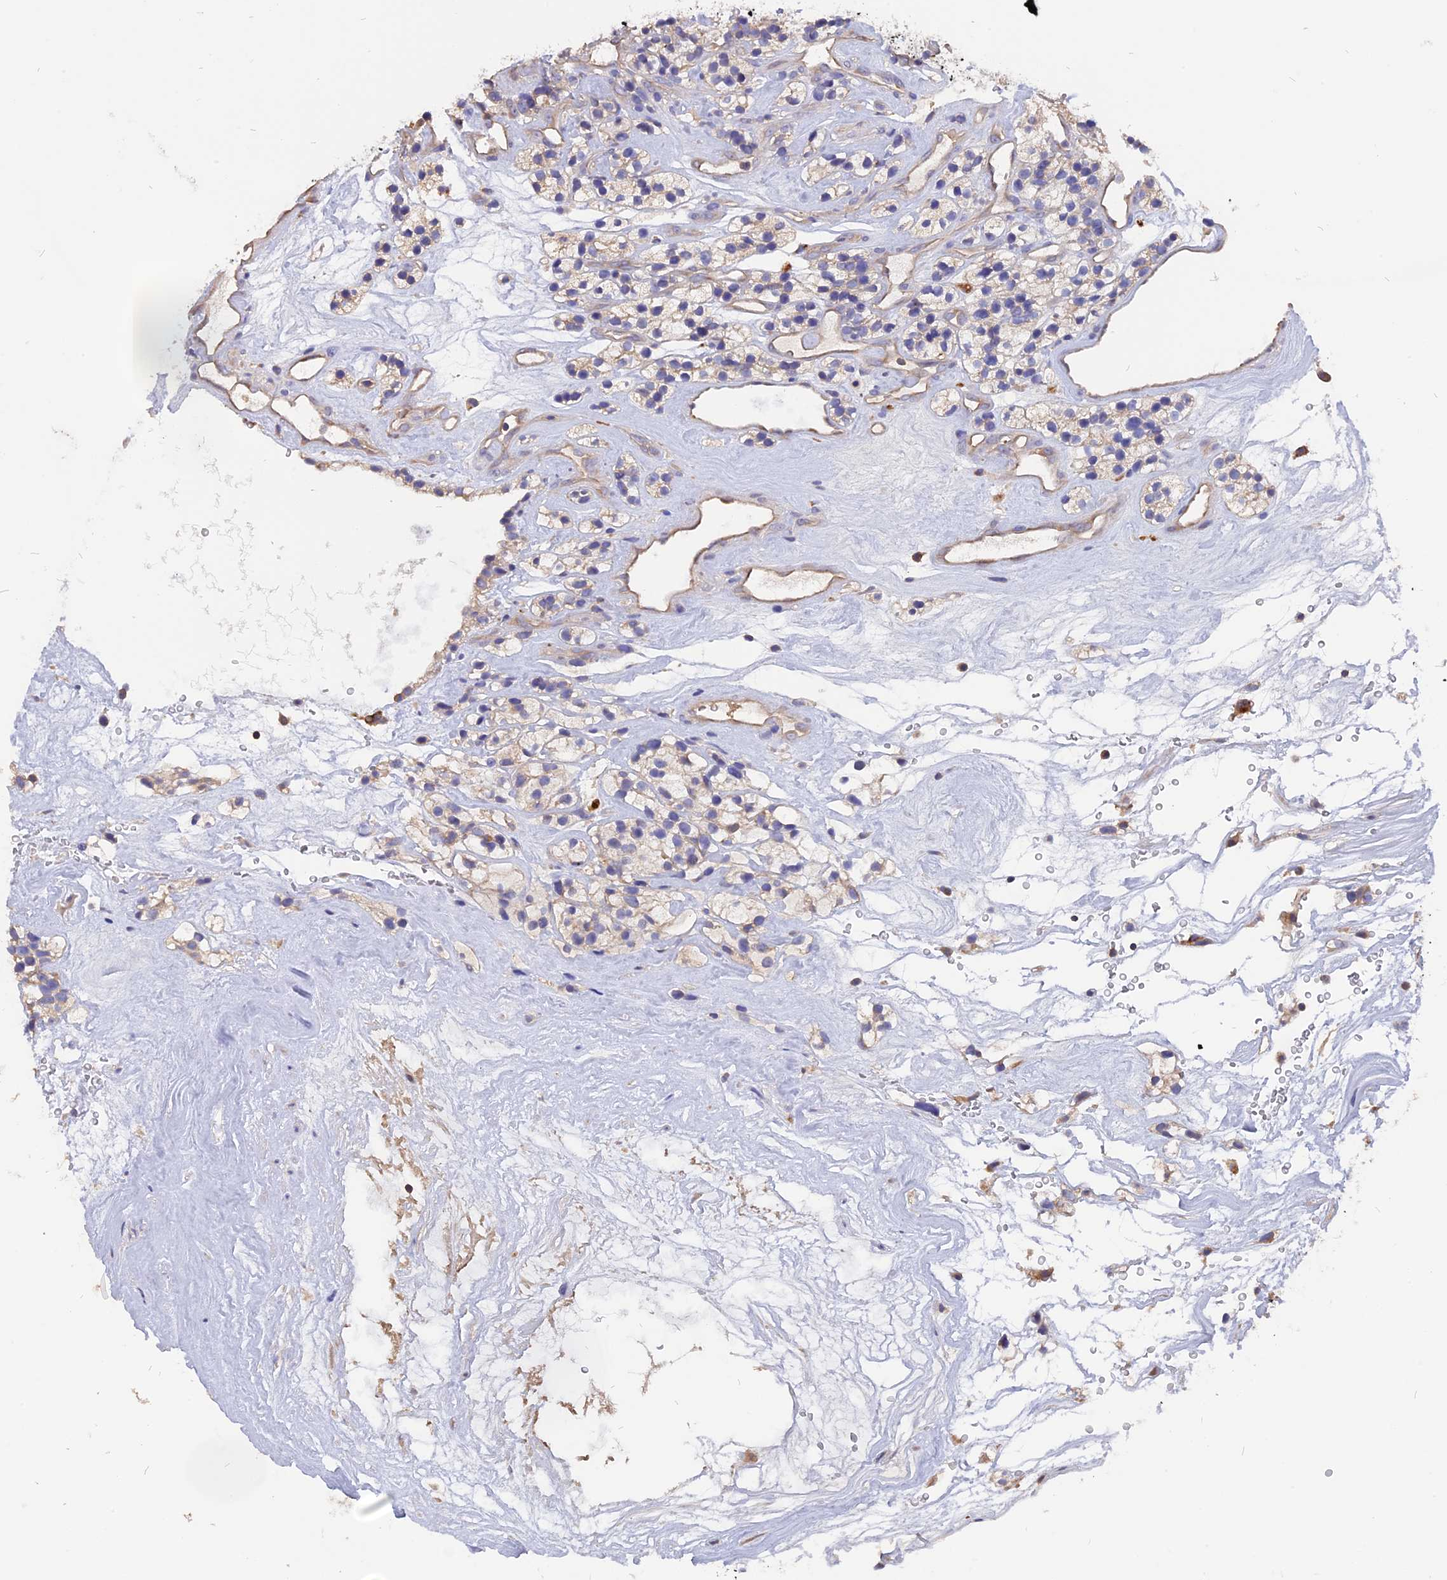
{"staining": {"intensity": "negative", "quantity": "none", "location": "none"}, "tissue": "renal cancer", "cell_type": "Tumor cells", "image_type": "cancer", "snomed": [{"axis": "morphology", "description": "Adenocarcinoma, NOS"}, {"axis": "topography", "description": "Kidney"}], "caption": "This photomicrograph is of renal cancer stained with immunohistochemistry (IHC) to label a protein in brown with the nuclei are counter-stained blue. There is no staining in tumor cells.", "gene": "CARMIL2", "patient": {"sex": "female", "age": 57}}